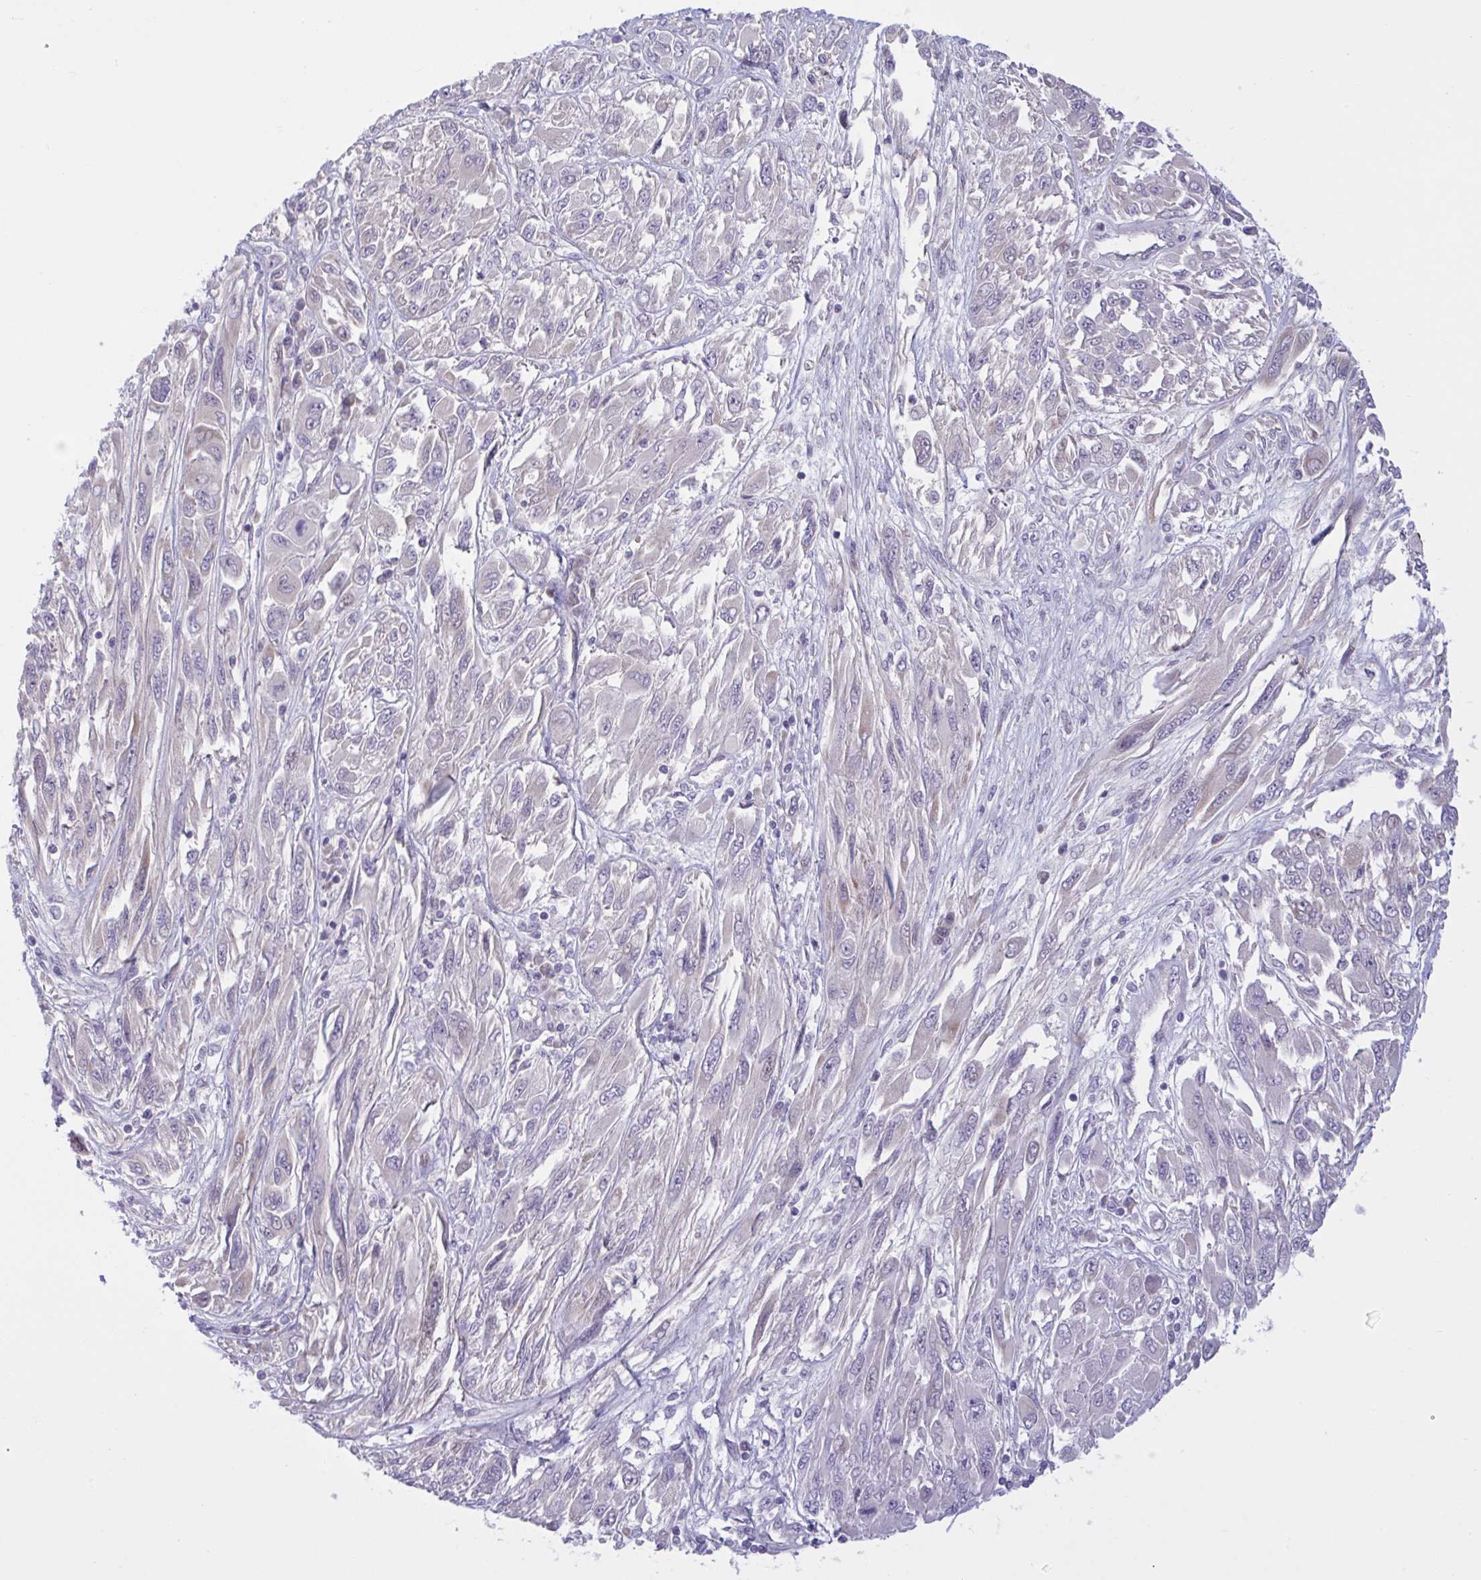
{"staining": {"intensity": "negative", "quantity": "none", "location": "none"}, "tissue": "melanoma", "cell_type": "Tumor cells", "image_type": "cancer", "snomed": [{"axis": "morphology", "description": "Malignant melanoma, NOS"}, {"axis": "topography", "description": "Skin"}], "caption": "Histopathology image shows no significant protein positivity in tumor cells of malignant melanoma. The staining is performed using DAB brown chromogen with nuclei counter-stained in using hematoxylin.", "gene": "VWC2", "patient": {"sex": "female", "age": 91}}